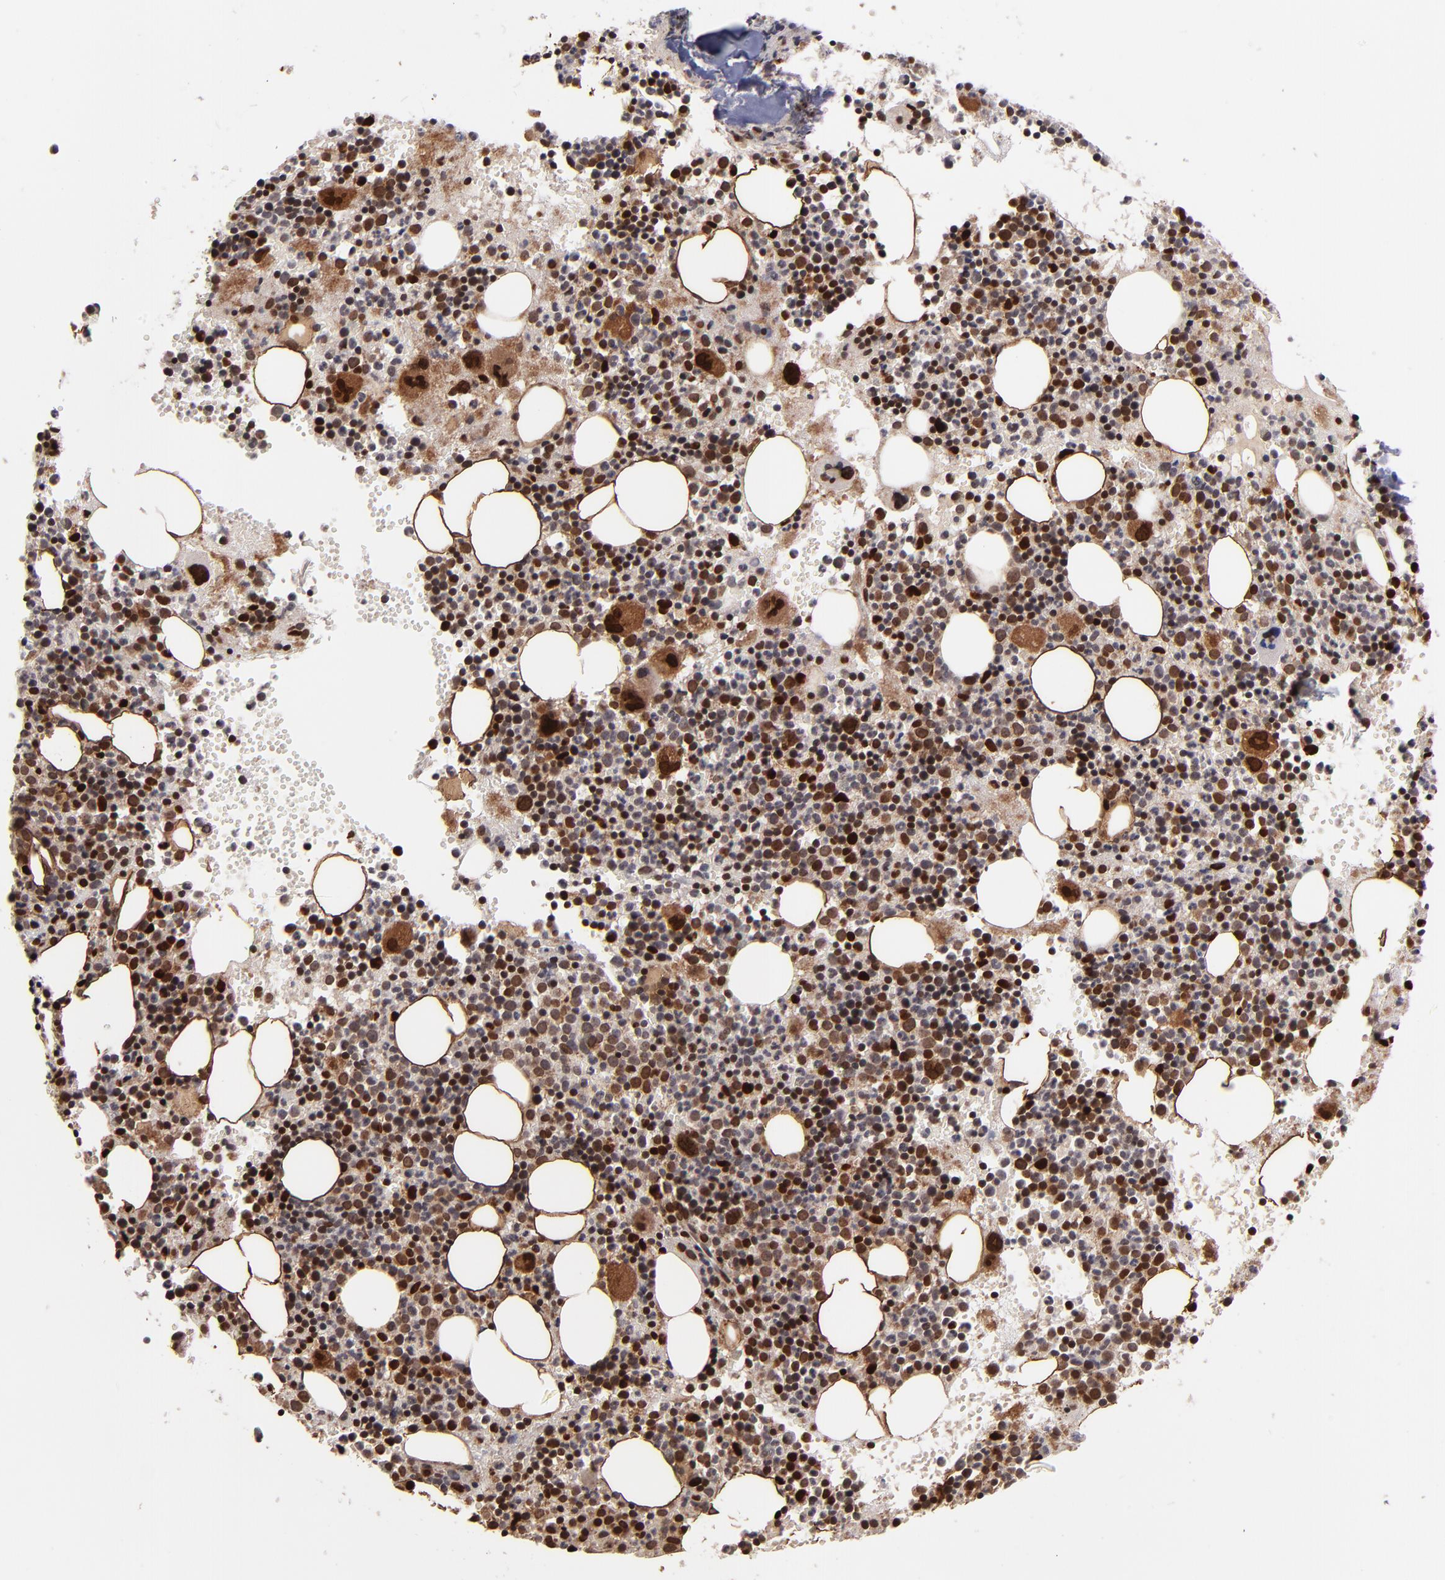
{"staining": {"intensity": "moderate", "quantity": "25%-75%", "location": "nuclear"}, "tissue": "bone marrow", "cell_type": "Hematopoietic cells", "image_type": "normal", "snomed": [{"axis": "morphology", "description": "Normal tissue, NOS"}, {"axis": "topography", "description": "Bone marrow"}], "caption": "Bone marrow stained for a protein (brown) exhibits moderate nuclear positive expression in approximately 25%-75% of hematopoietic cells.", "gene": "TOP1MT", "patient": {"sex": "male", "age": 34}}